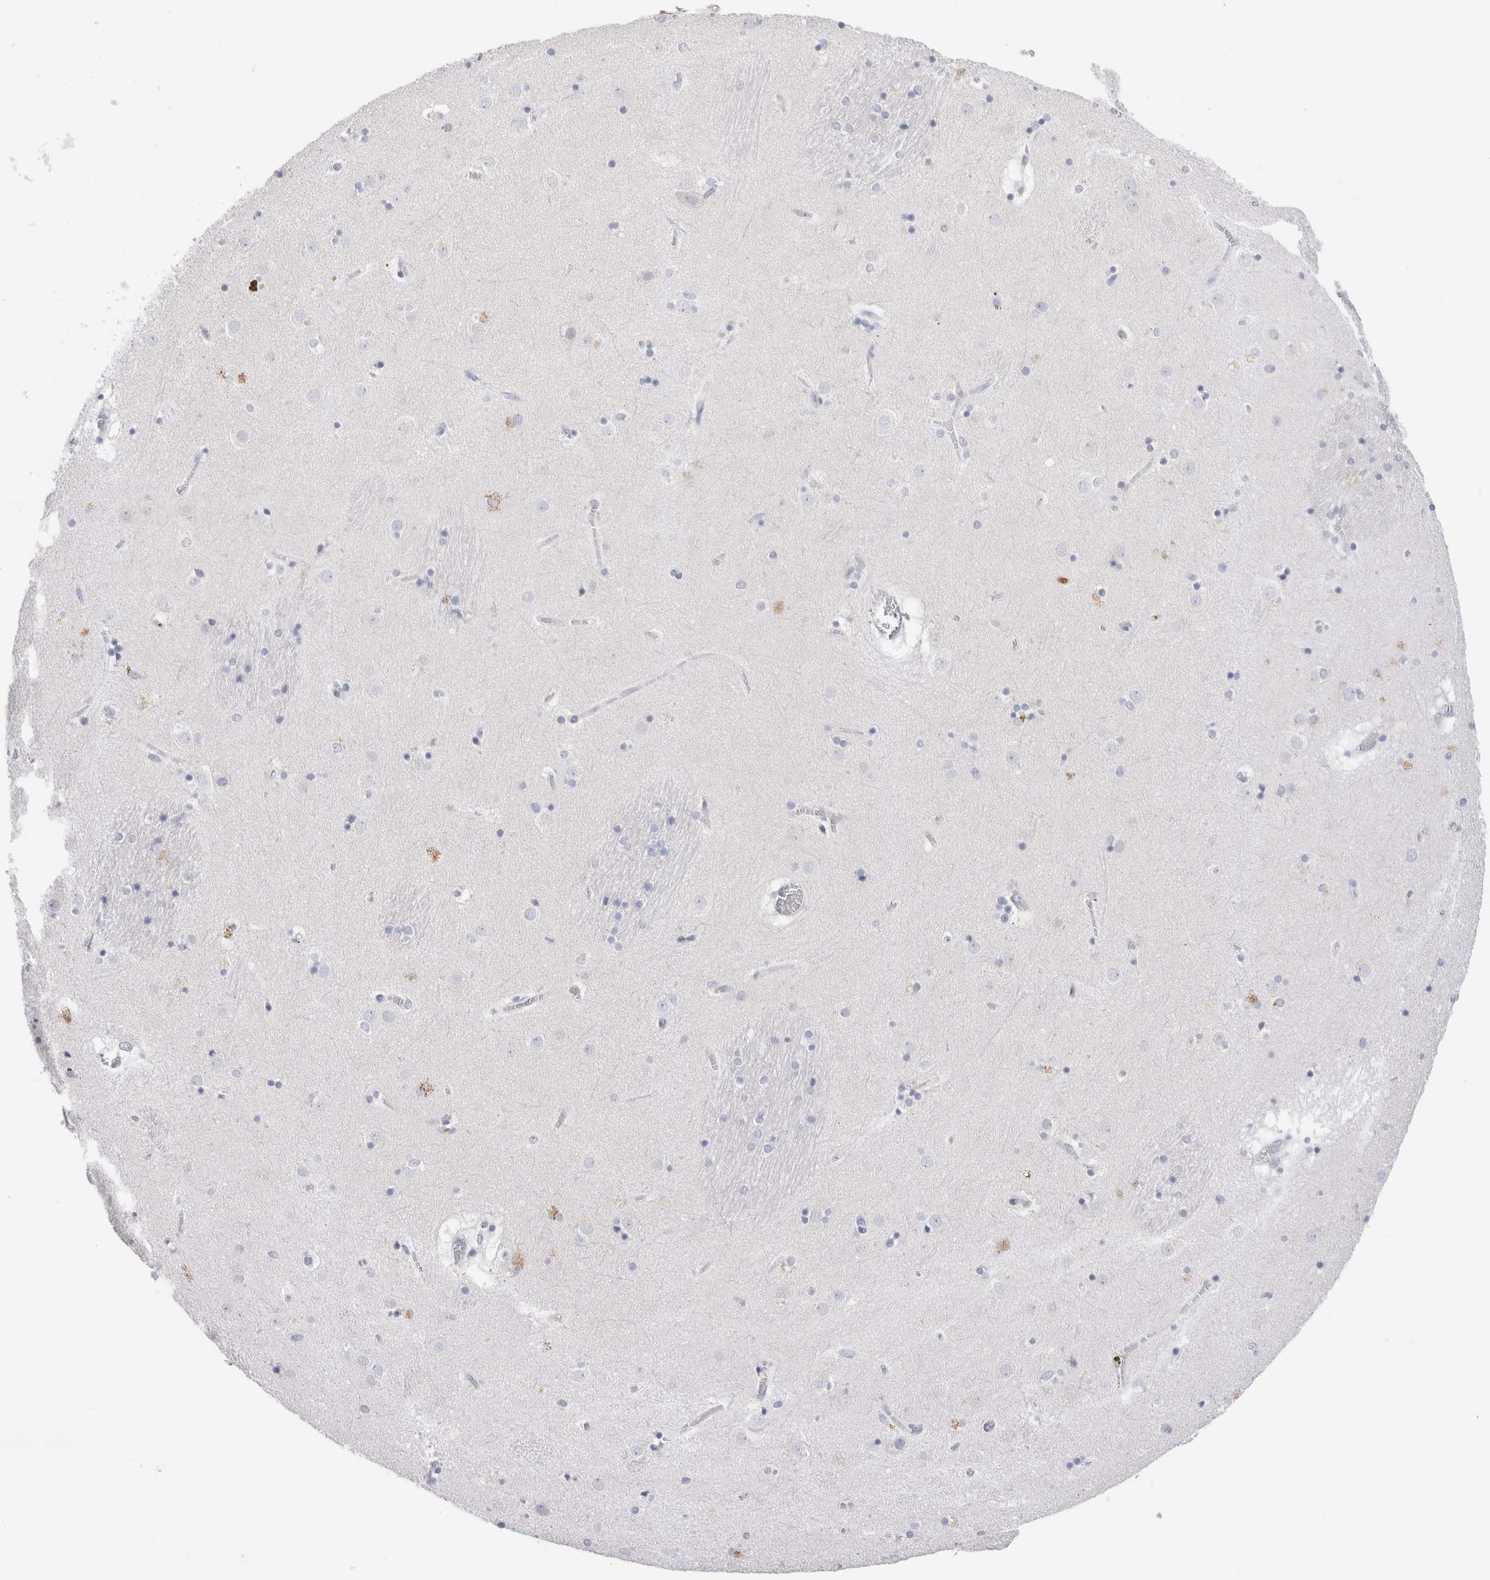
{"staining": {"intensity": "negative", "quantity": "none", "location": "none"}, "tissue": "caudate", "cell_type": "Glial cells", "image_type": "normal", "snomed": [{"axis": "morphology", "description": "Normal tissue, NOS"}, {"axis": "topography", "description": "Lateral ventricle wall"}], "caption": "Normal caudate was stained to show a protein in brown. There is no significant staining in glial cells.", "gene": "SLC10A5", "patient": {"sex": "male", "age": 70}}